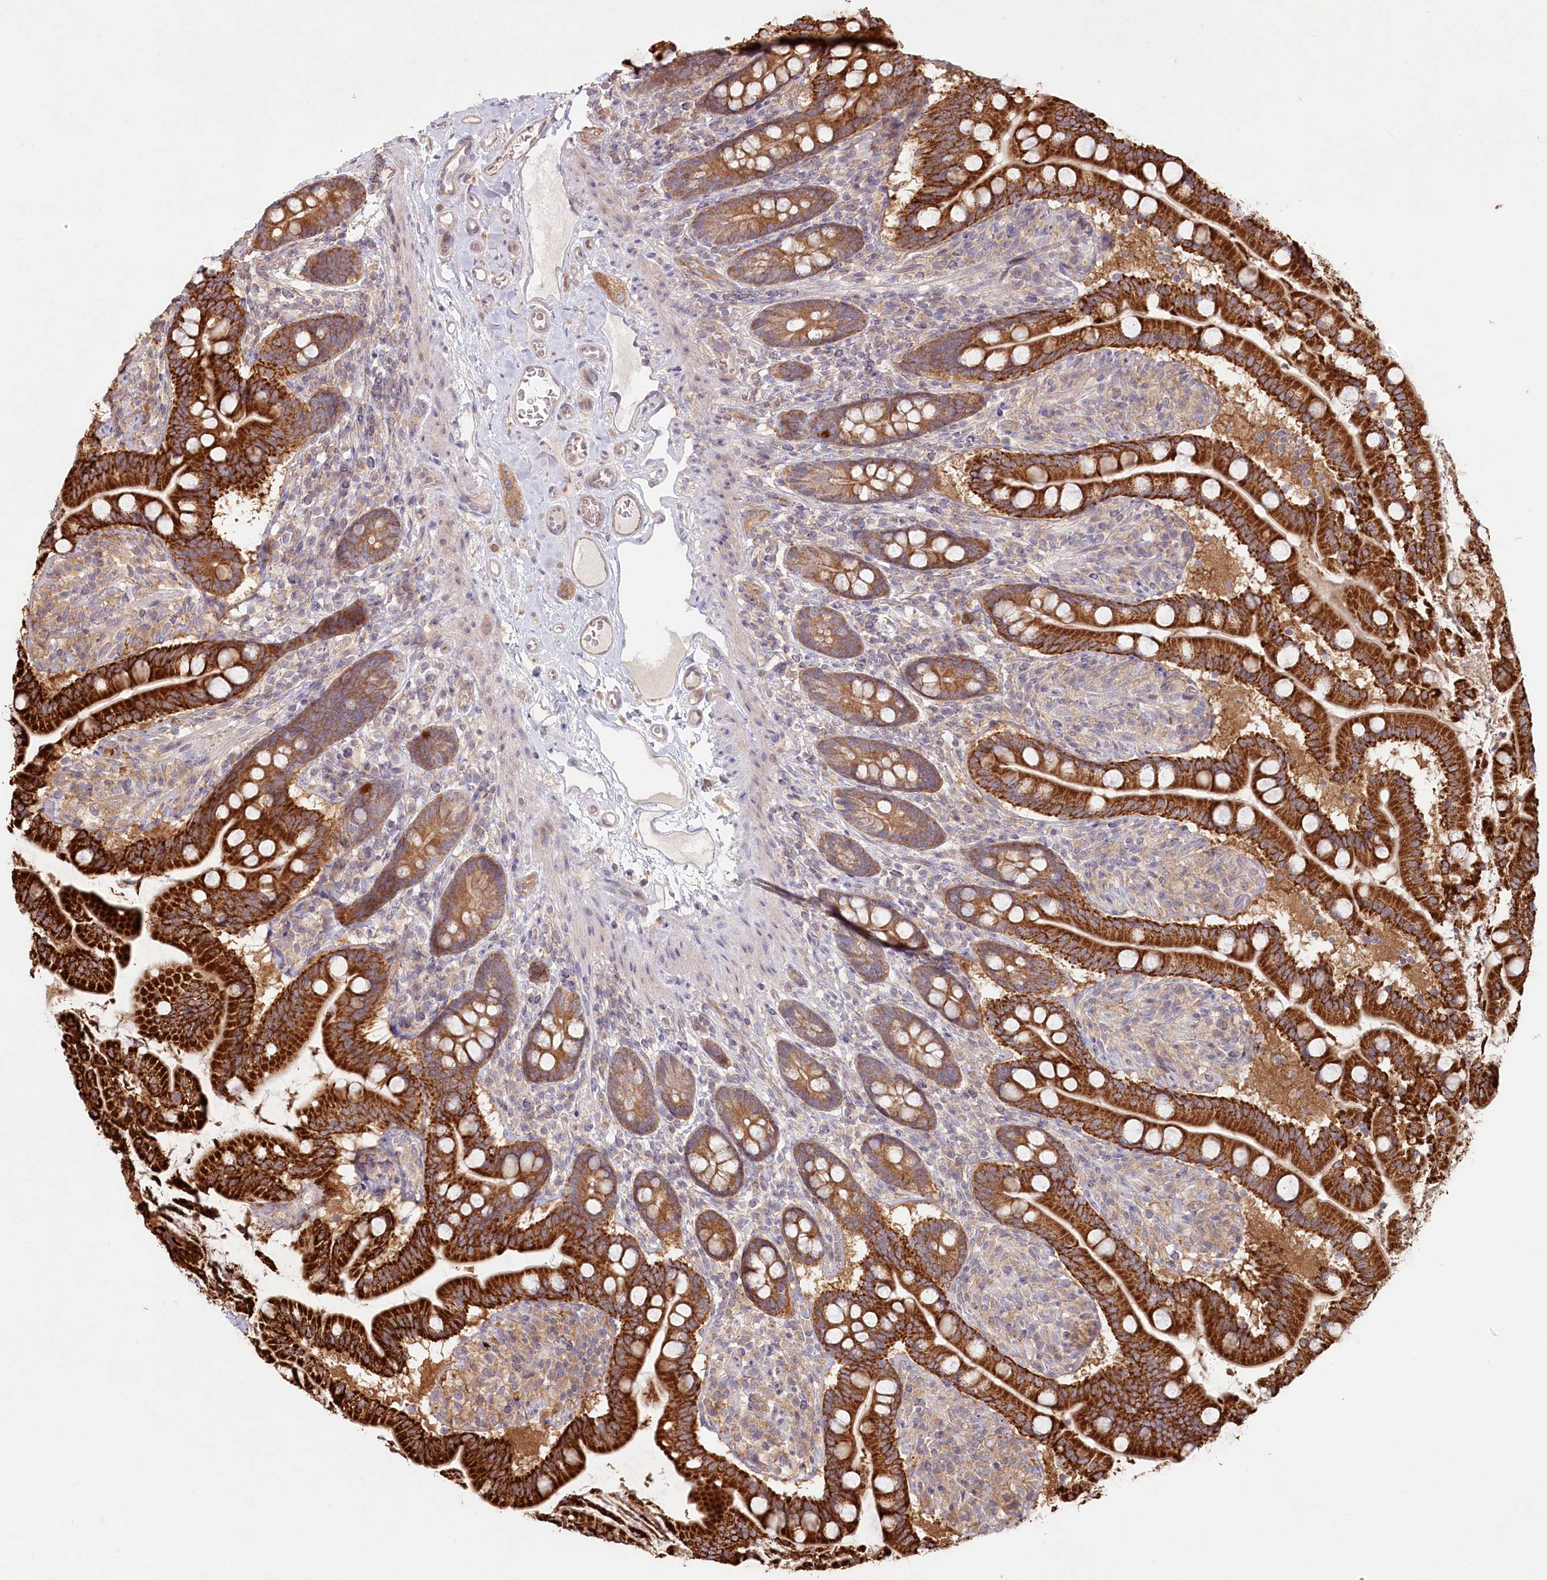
{"staining": {"intensity": "strong", "quantity": ">75%", "location": "cytoplasmic/membranous"}, "tissue": "small intestine", "cell_type": "Glandular cells", "image_type": "normal", "snomed": [{"axis": "morphology", "description": "Normal tissue, NOS"}, {"axis": "topography", "description": "Small intestine"}], "caption": "Immunohistochemical staining of benign small intestine shows strong cytoplasmic/membranous protein staining in approximately >75% of glandular cells. Using DAB (brown) and hematoxylin (blue) stains, captured at high magnification using brightfield microscopy.", "gene": "HAL", "patient": {"sex": "female", "age": 64}}